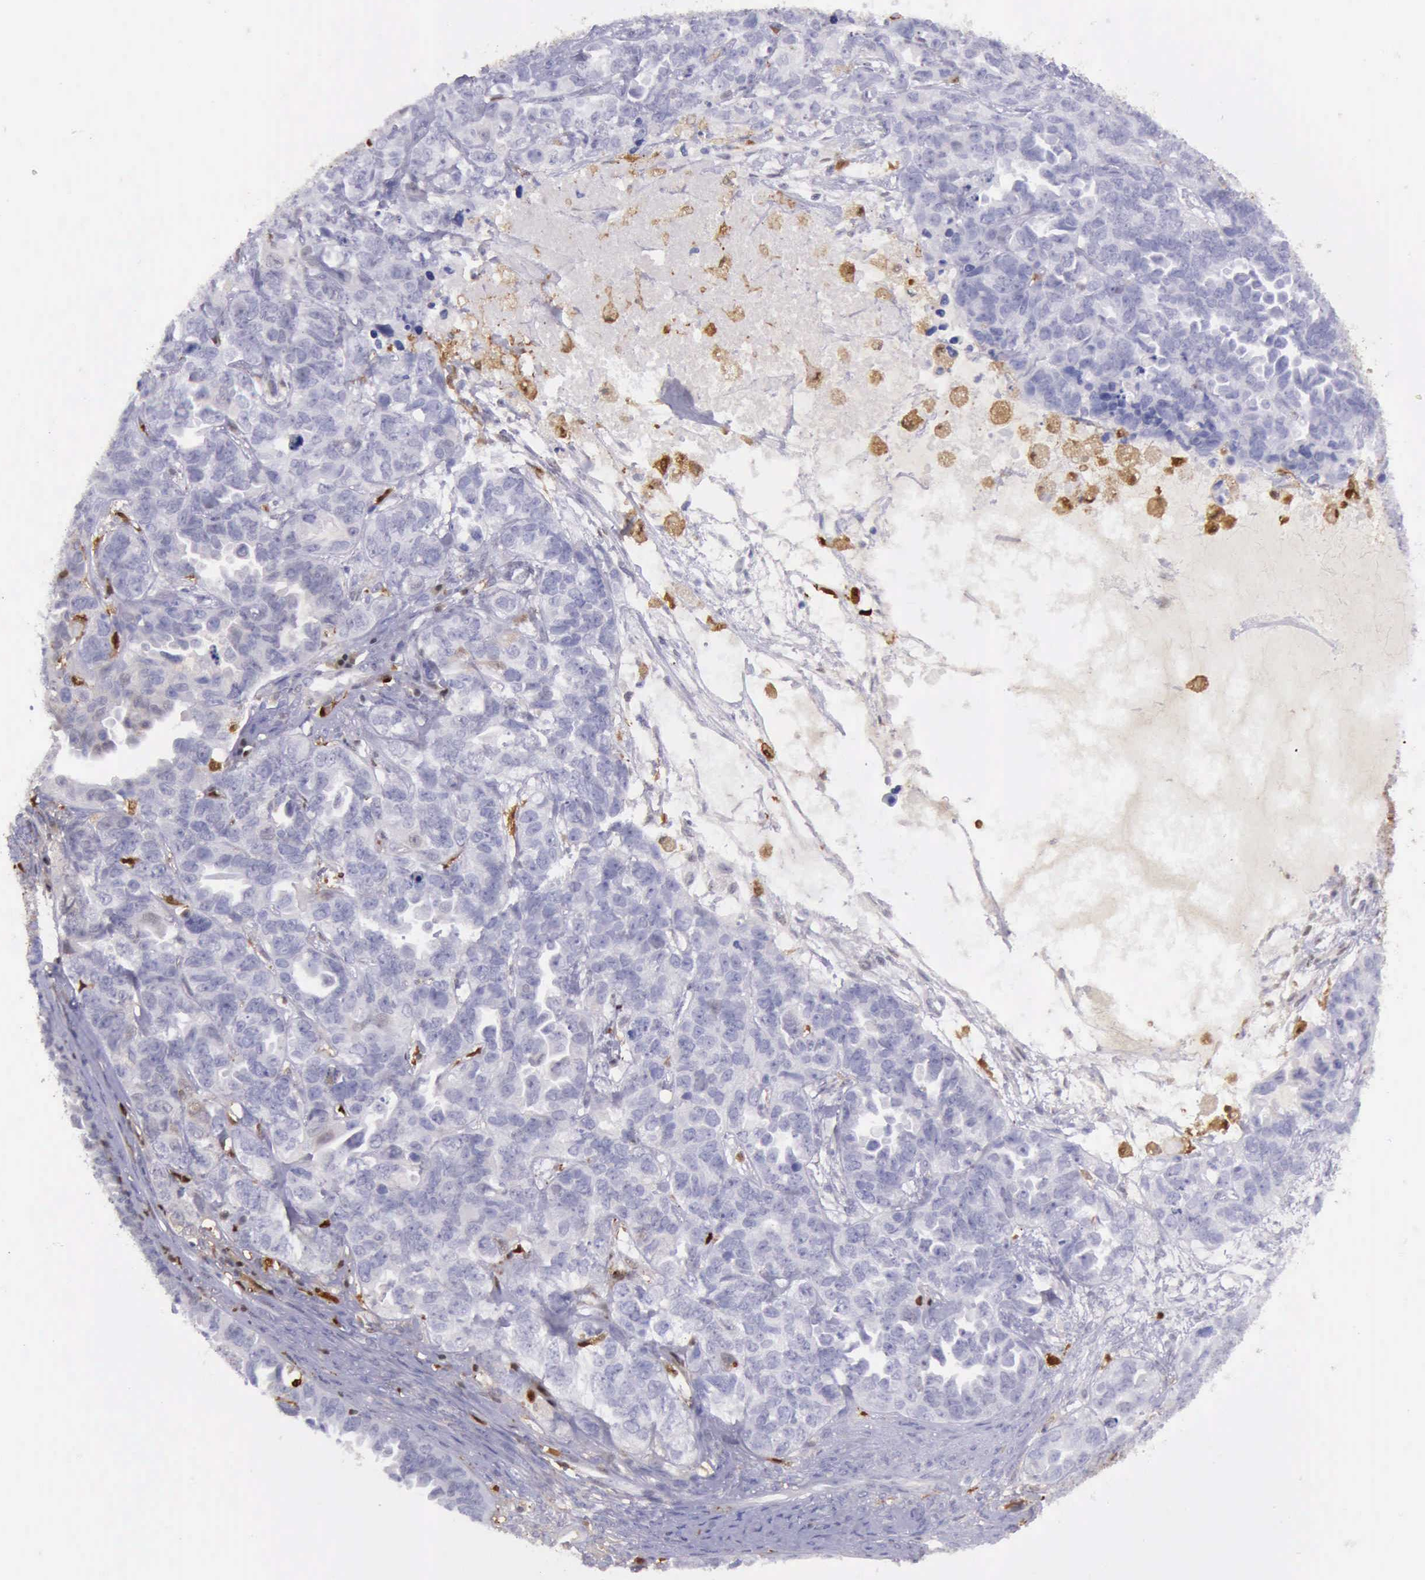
{"staining": {"intensity": "moderate", "quantity": "<25%", "location": "cytoplasmic/membranous,nuclear"}, "tissue": "ovarian cancer", "cell_type": "Tumor cells", "image_type": "cancer", "snomed": [{"axis": "morphology", "description": "Cystadenocarcinoma, serous, NOS"}, {"axis": "topography", "description": "Ovary"}], "caption": "Immunohistochemistry (DAB (3,3'-diaminobenzidine)) staining of ovarian cancer reveals moderate cytoplasmic/membranous and nuclear protein positivity in approximately <25% of tumor cells.", "gene": "TYMP", "patient": {"sex": "female", "age": 82}}